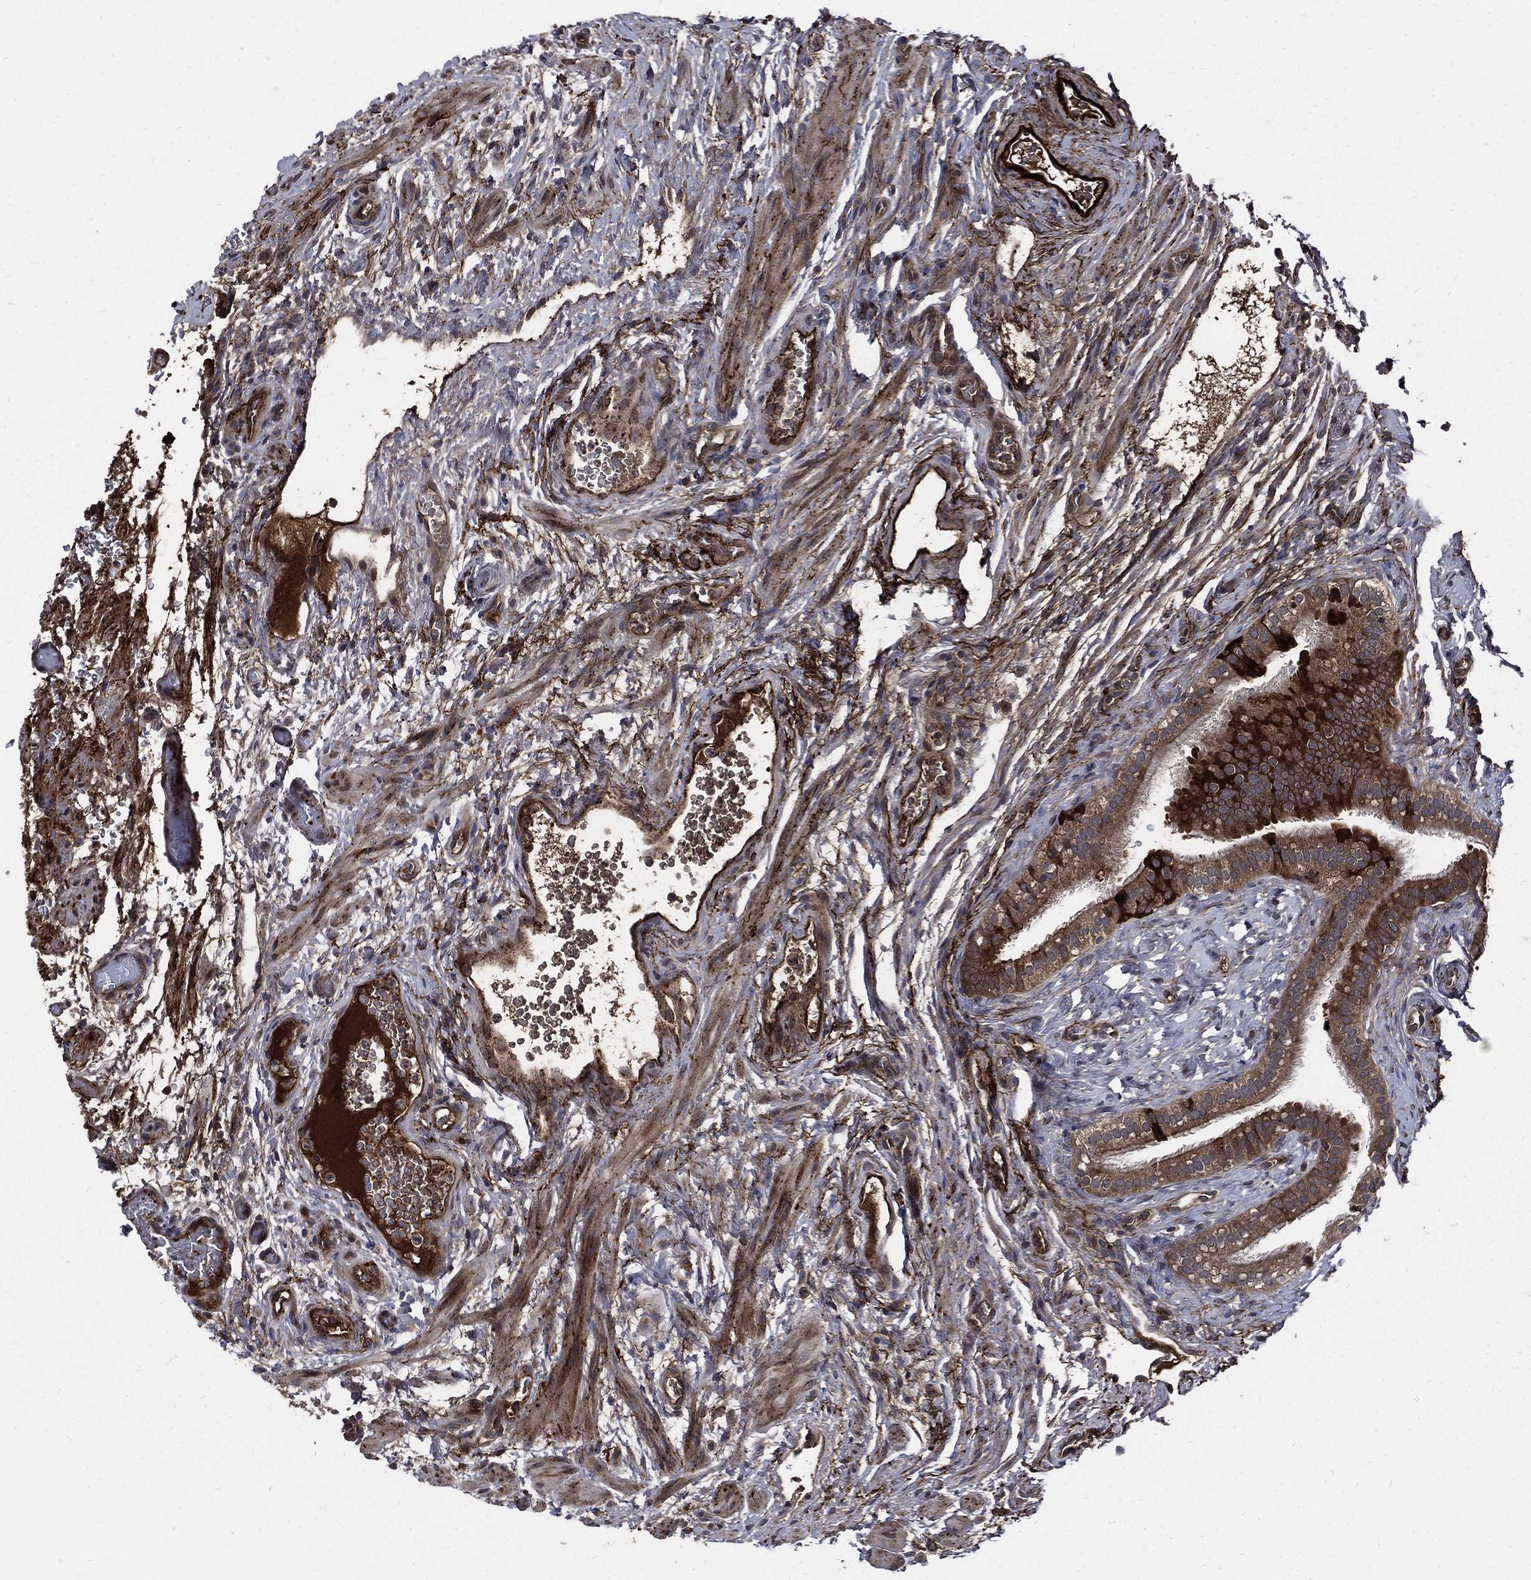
{"staining": {"intensity": "strong", "quantity": "25%-75%", "location": "cytoplasmic/membranous"}, "tissue": "fallopian tube", "cell_type": "Glandular cells", "image_type": "normal", "snomed": [{"axis": "morphology", "description": "Normal tissue, NOS"}, {"axis": "topography", "description": "Fallopian tube"}], "caption": "Fallopian tube was stained to show a protein in brown. There is high levels of strong cytoplasmic/membranous staining in about 25%-75% of glandular cells.", "gene": "CLU", "patient": {"sex": "female", "age": 41}}